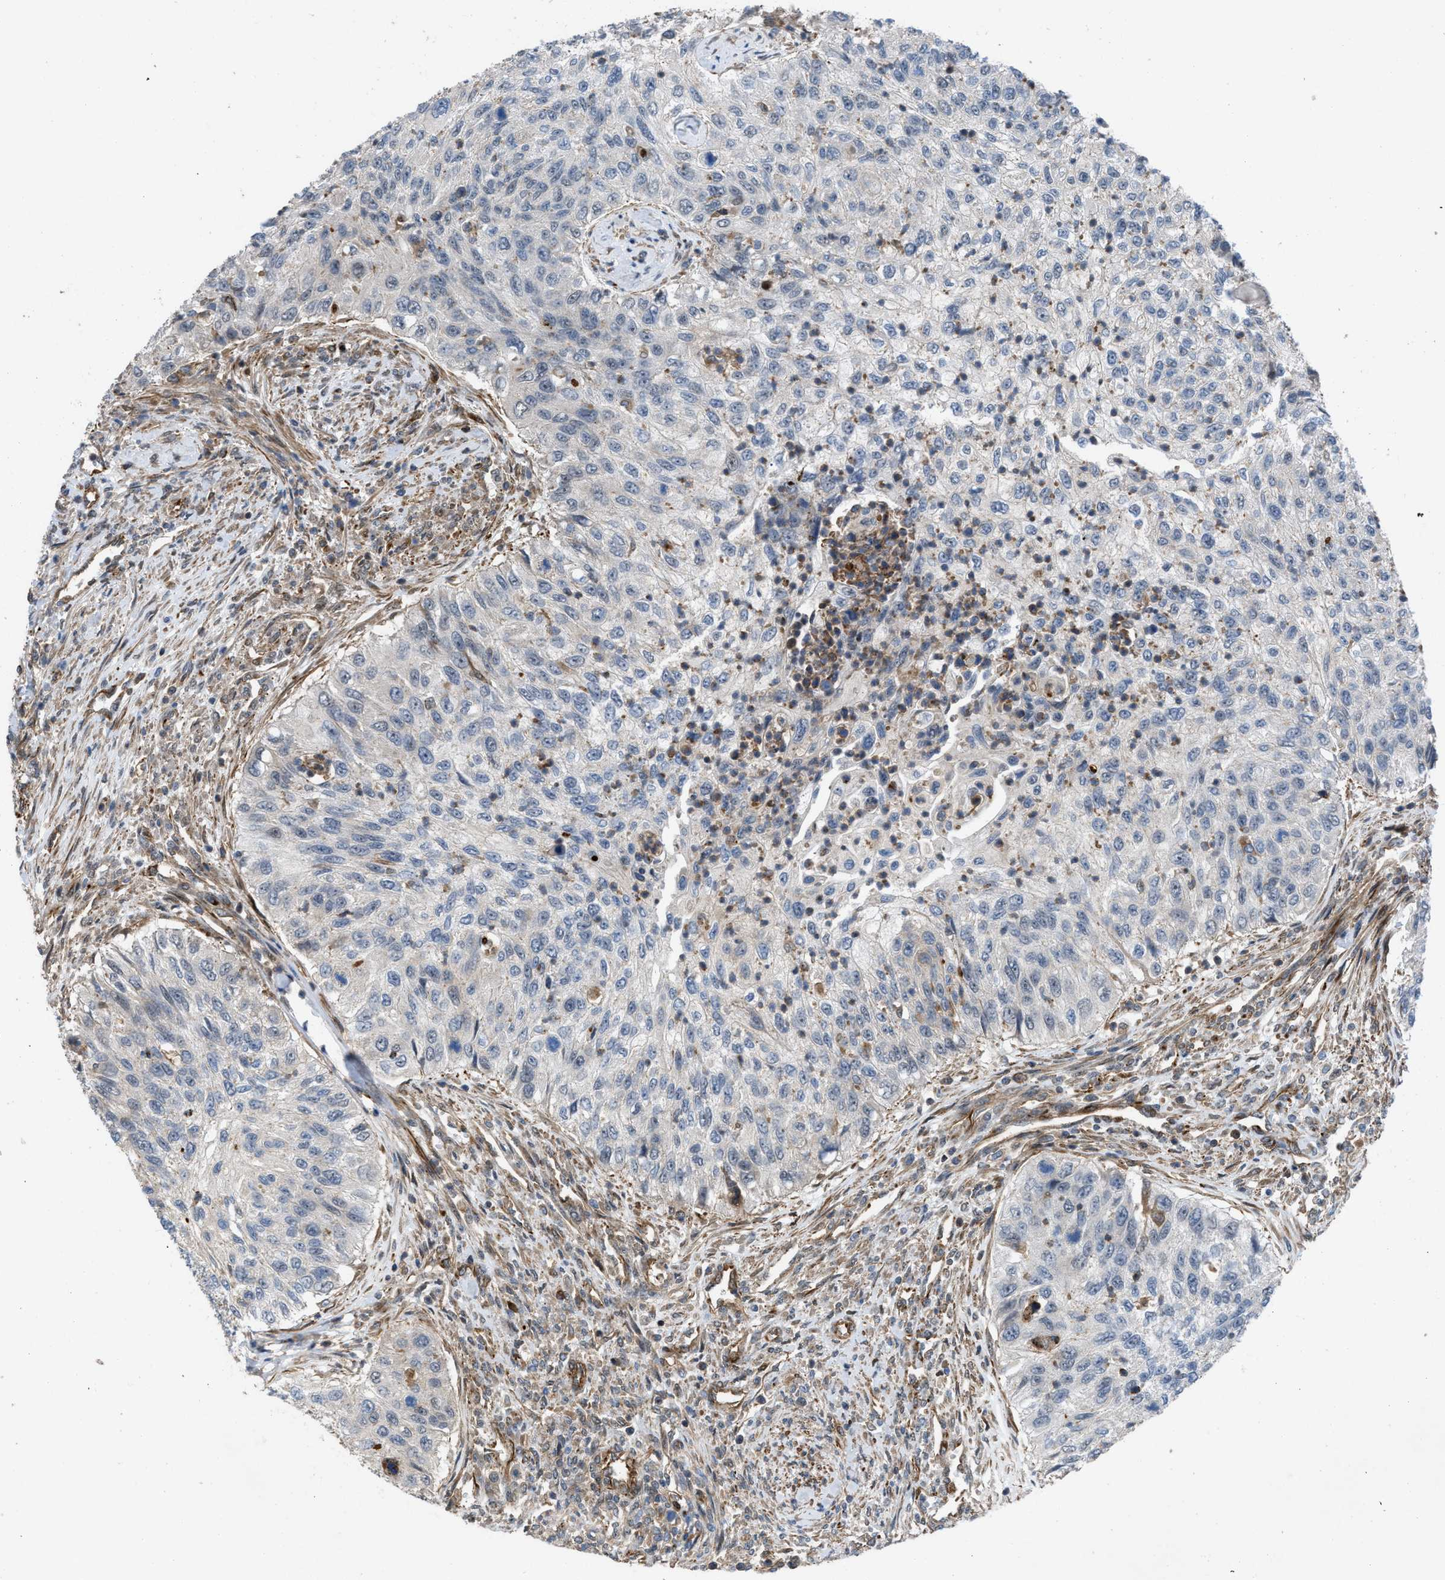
{"staining": {"intensity": "negative", "quantity": "none", "location": "none"}, "tissue": "urothelial cancer", "cell_type": "Tumor cells", "image_type": "cancer", "snomed": [{"axis": "morphology", "description": "Urothelial carcinoma, High grade"}, {"axis": "topography", "description": "Urinary bladder"}], "caption": "A micrograph of human high-grade urothelial carcinoma is negative for staining in tumor cells.", "gene": "PTPRE", "patient": {"sex": "female", "age": 60}}